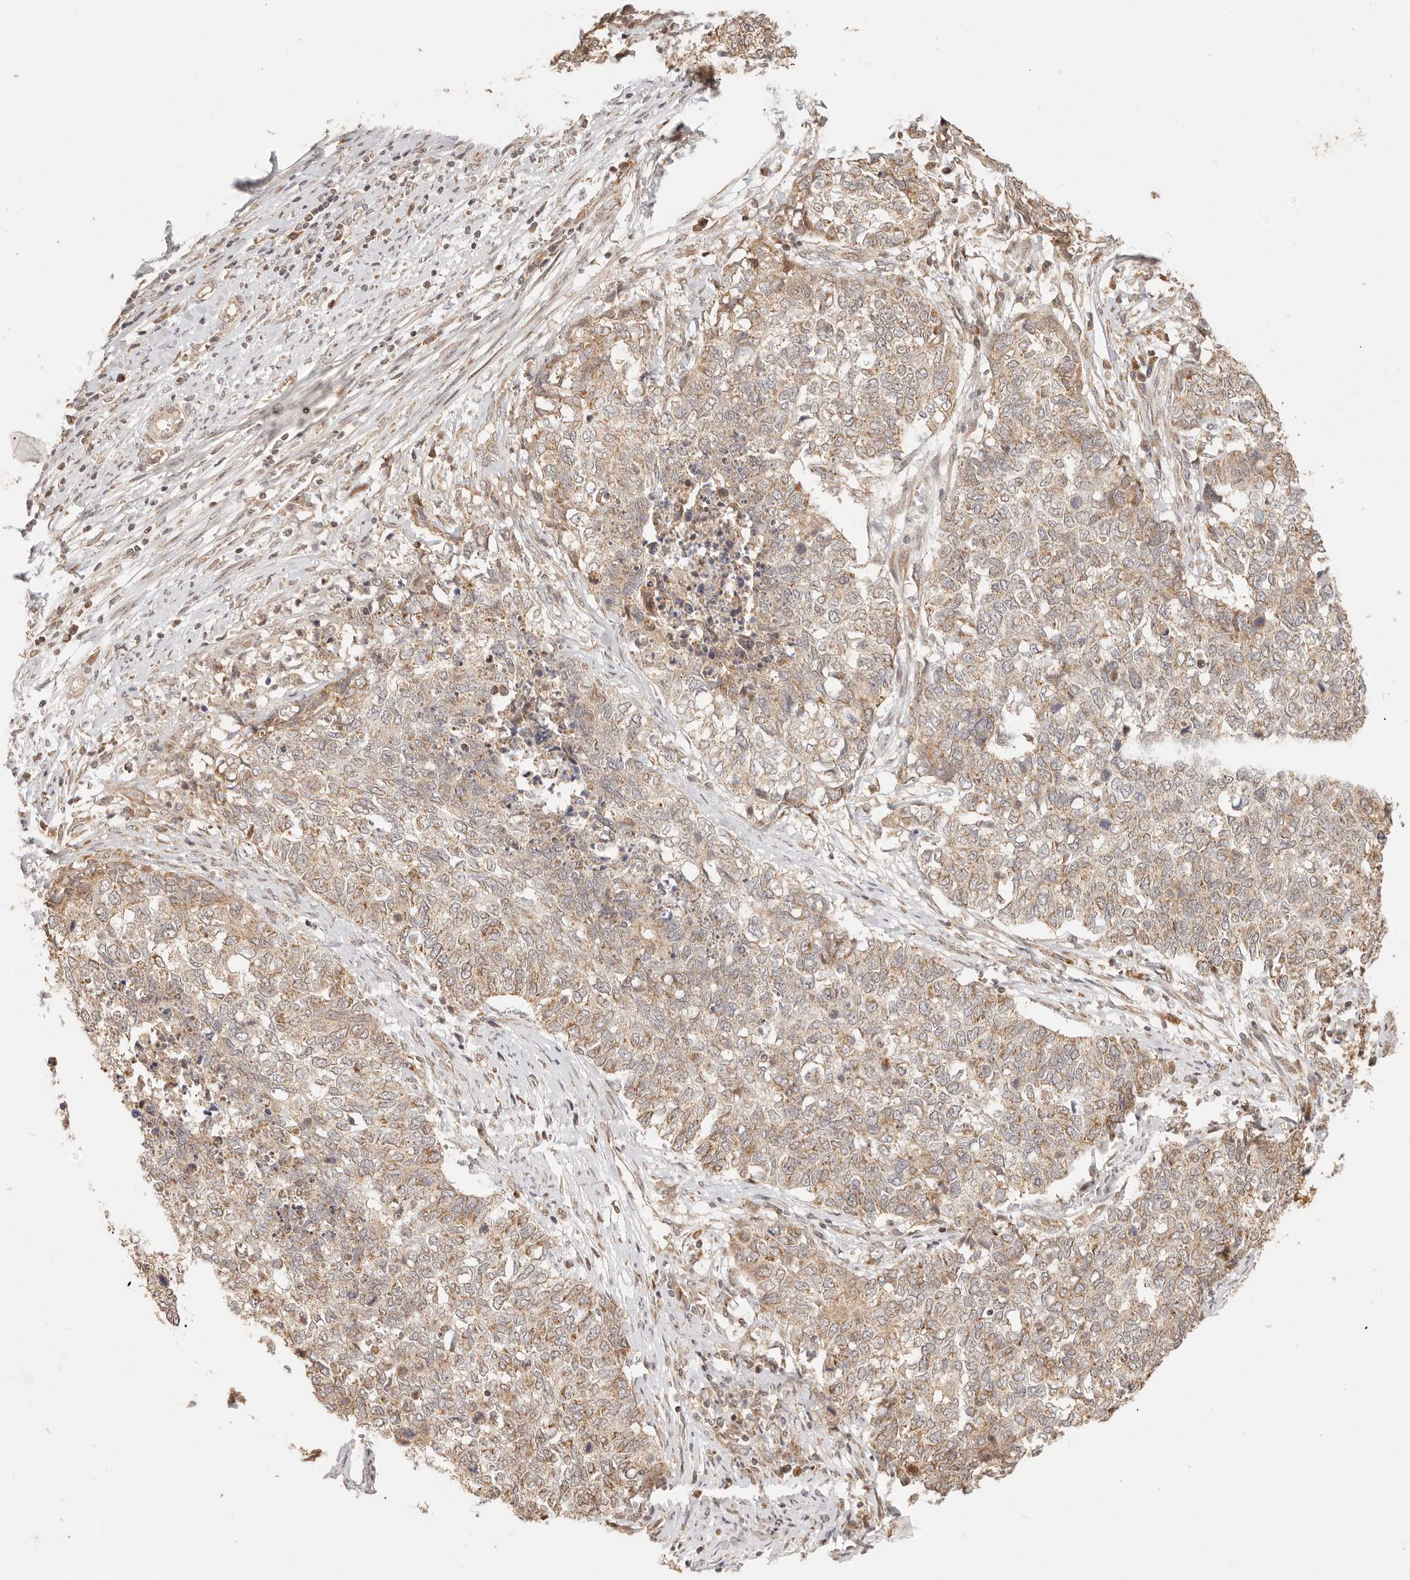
{"staining": {"intensity": "weak", "quantity": ">75%", "location": "cytoplasmic/membranous"}, "tissue": "cervical cancer", "cell_type": "Tumor cells", "image_type": "cancer", "snomed": [{"axis": "morphology", "description": "Squamous cell carcinoma, NOS"}, {"axis": "topography", "description": "Cervix"}], "caption": "High-magnification brightfield microscopy of cervical cancer stained with DAB (3,3'-diaminobenzidine) (brown) and counterstained with hematoxylin (blue). tumor cells exhibit weak cytoplasmic/membranous staining is identified in about>75% of cells.", "gene": "TIMM17A", "patient": {"sex": "female", "age": 63}}